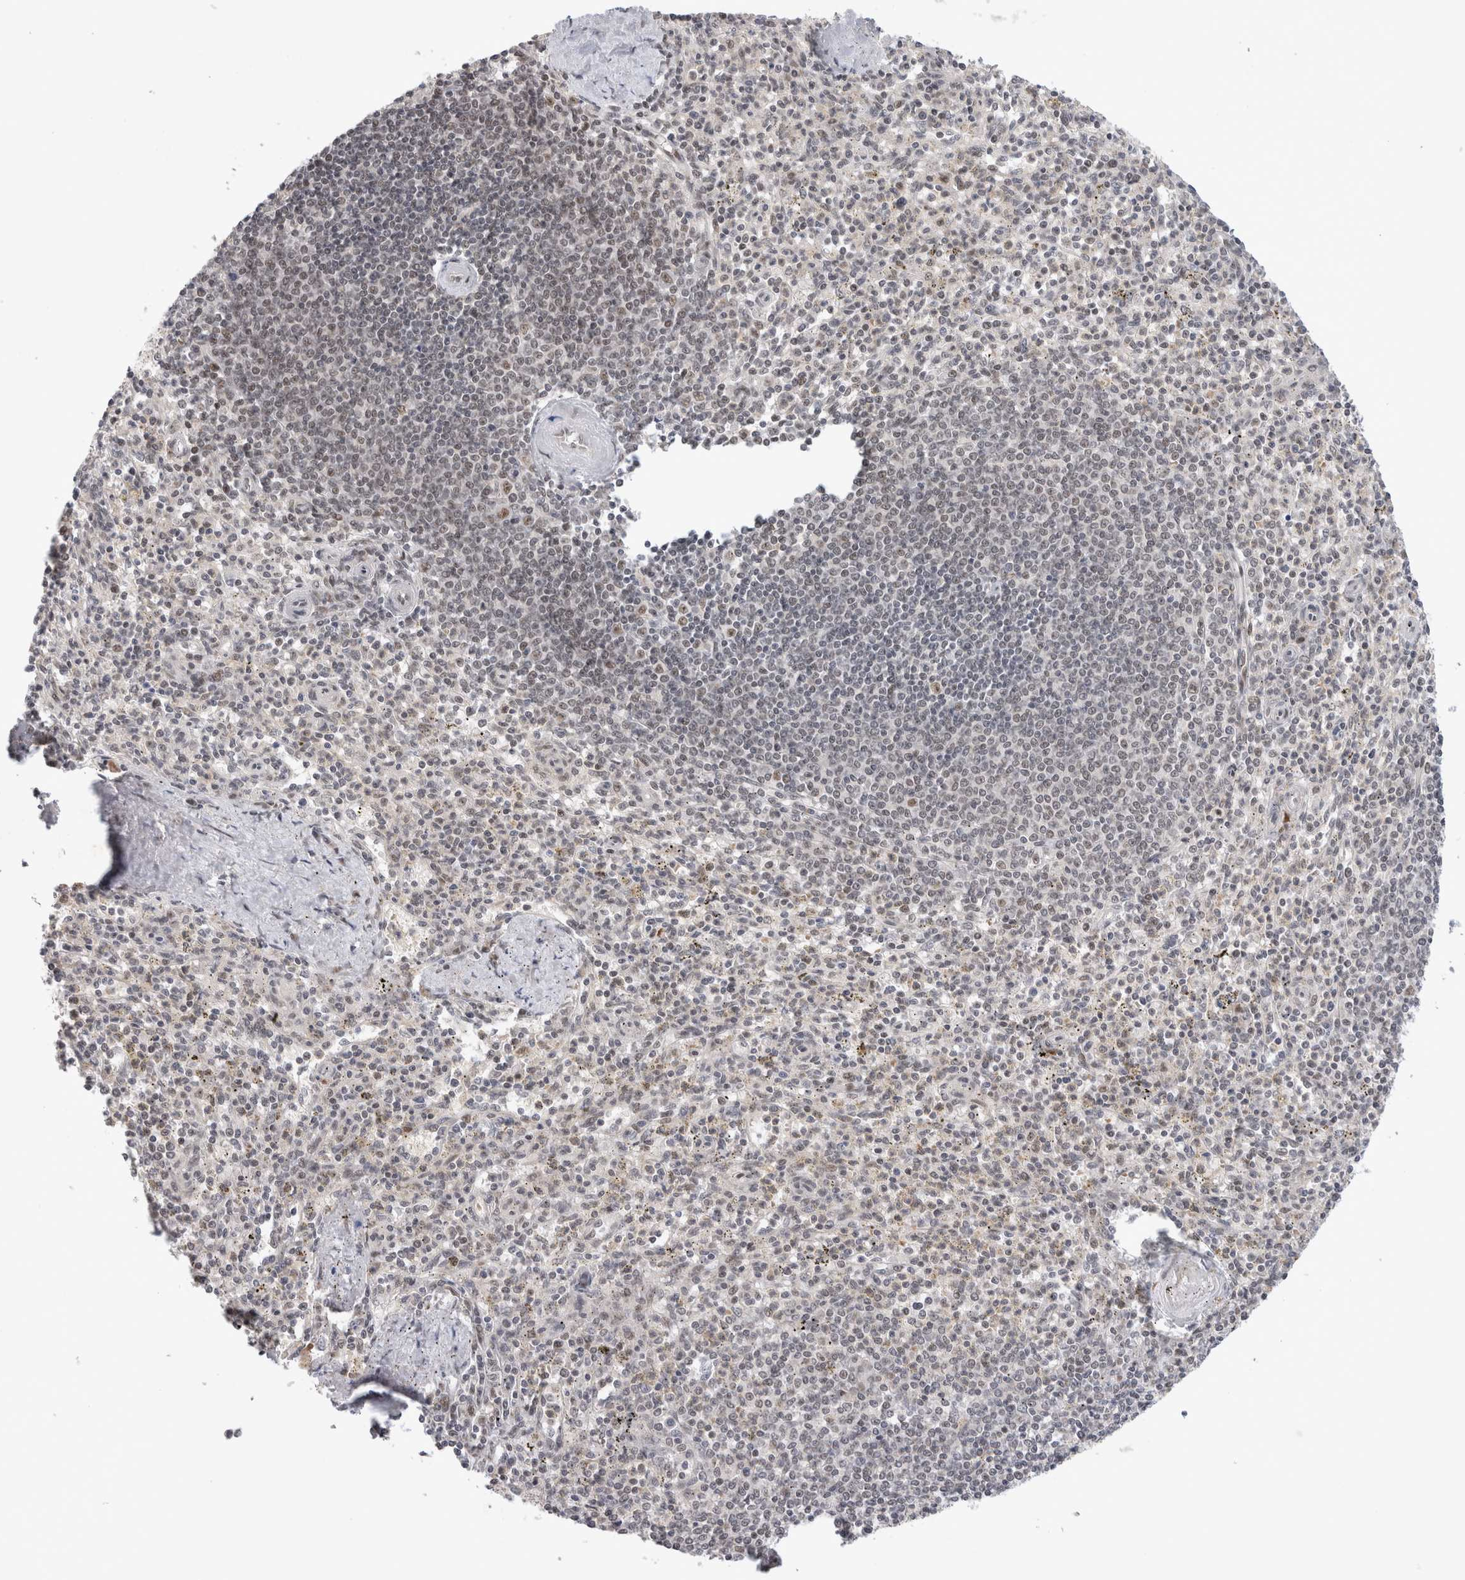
{"staining": {"intensity": "negative", "quantity": "none", "location": "none"}, "tissue": "spleen", "cell_type": "Cells in red pulp", "image_type": "normal", "snomed": [{"axis": "morphology", "description": "Normal tissue, NOS"}, {"axis": "topography", "description": "Spleen"}], "caption": "DAB (3,3'-diaminobenzidine) immunohistochemical staining of benign spleen demonstrates no significant positivity in cells in red pulp.", "gene": "HESX1", "patient": {"sex": "male", "age": 72}}